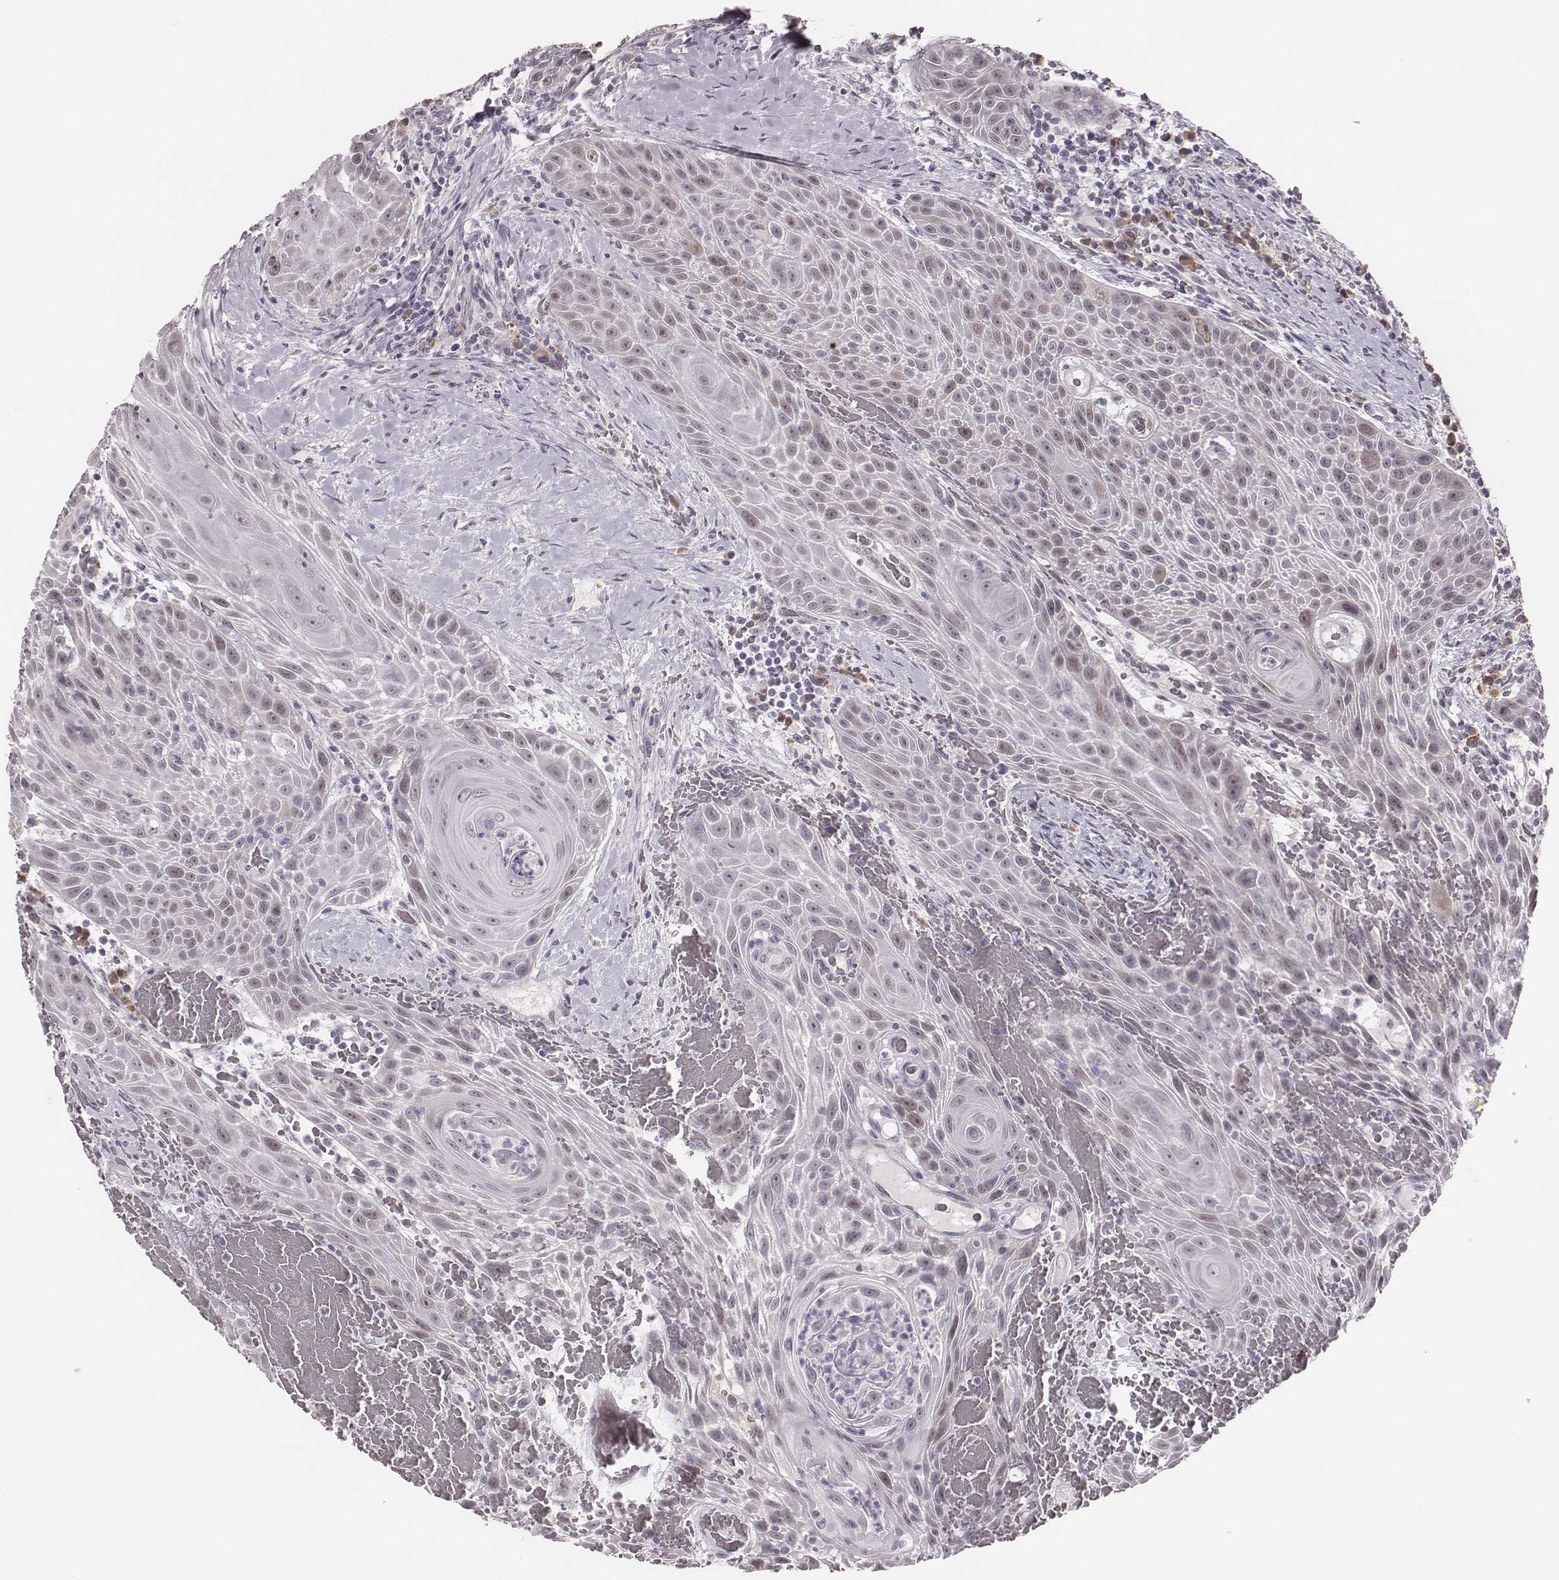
{"staining": {"intensity": "negative", "quantity": "none", "location": "none"}, "tissue": "head and neck cancer", "cell_type": "Tumor cells", "image_type": "cancer", "snomed": [{"axis": "morphology", "description": "Squamous cell carcinoma, NOS"}, {"axis": "topography", "description": "Head-Neck"}], "caption": "Image shows no significant protein expression in tumor cells of squamous cell carcinoma (head and neck).", "gene": "PBK", "patient": {"sex": "male", "age": 69}}